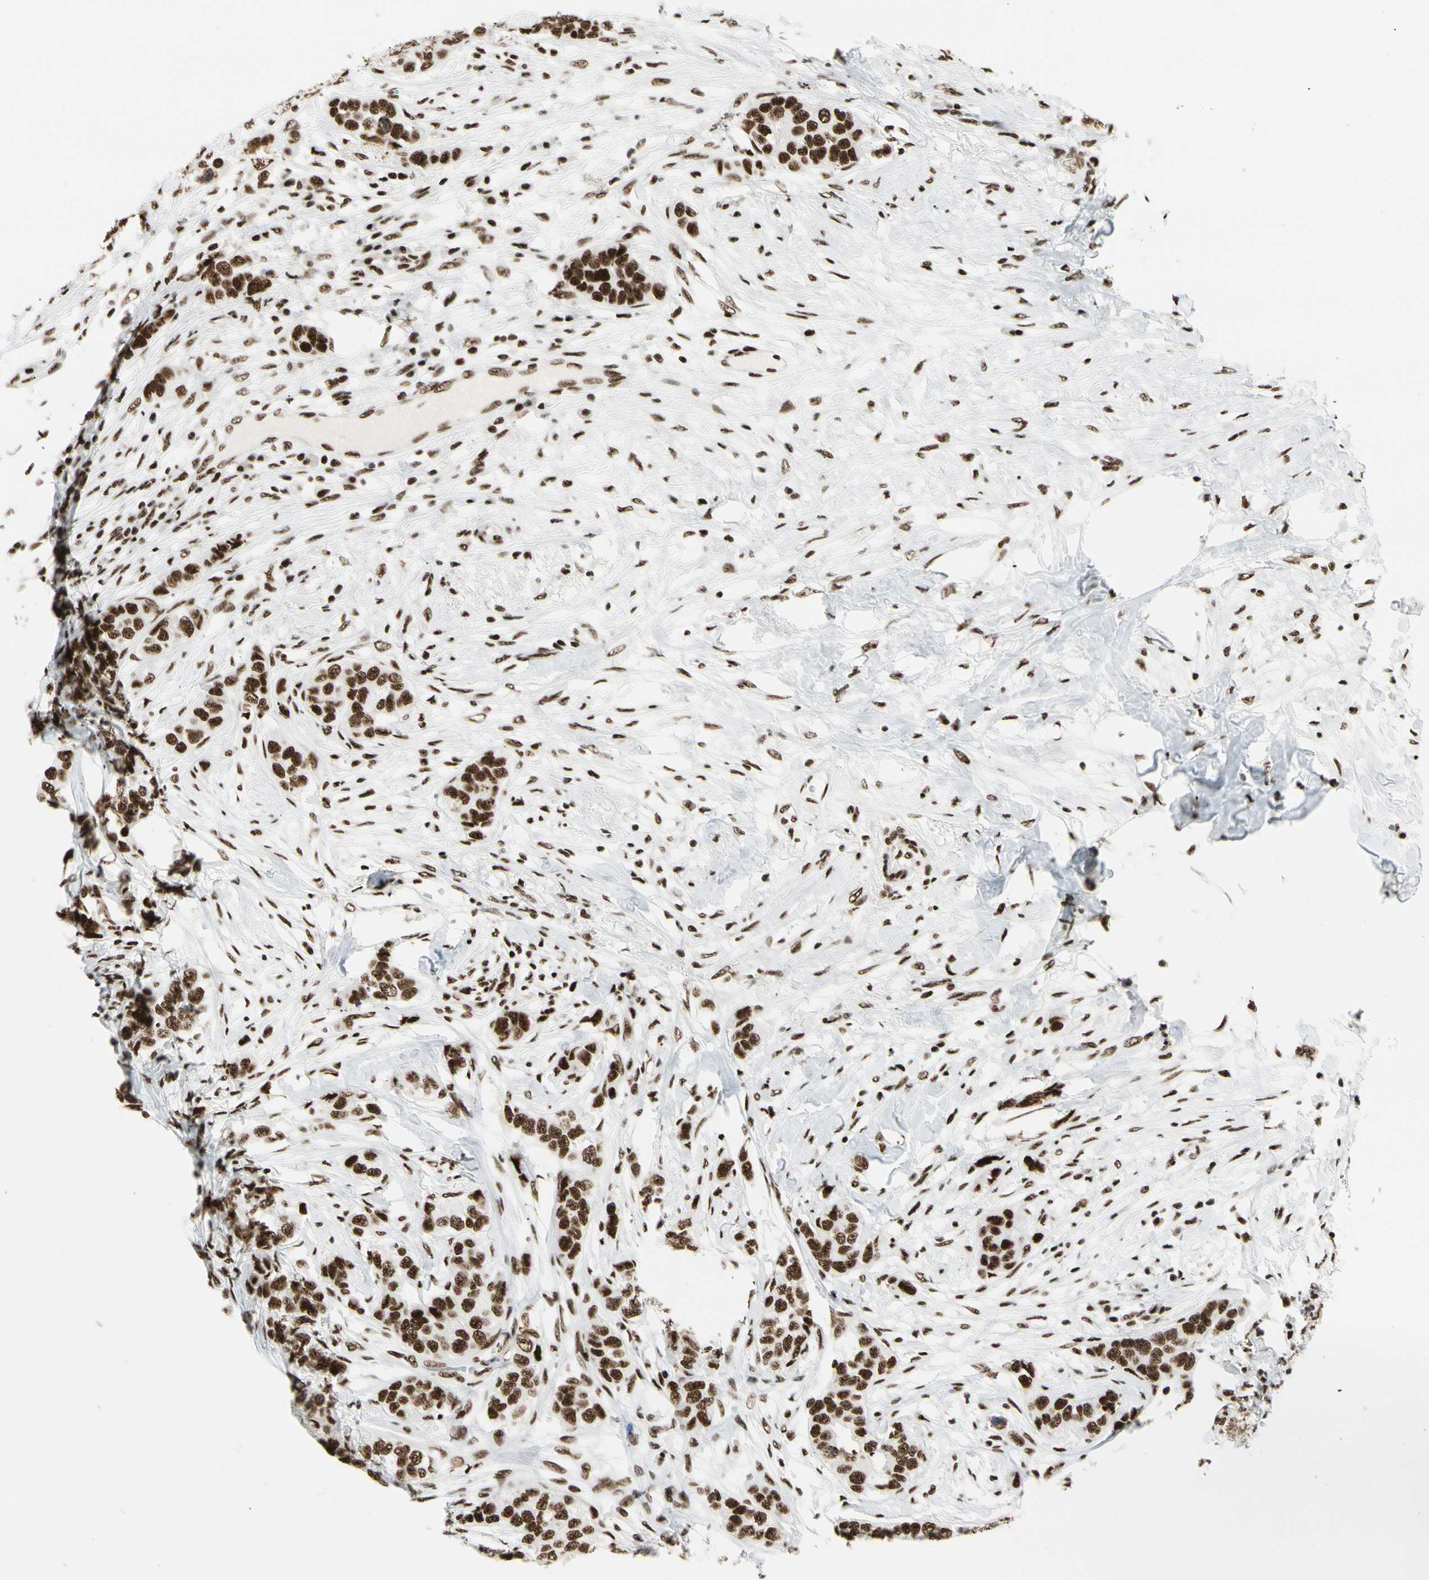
{"staining": {"intensity": "strong", "quantity": ">75%", "location": "nuclear"}, "tissue": "breast cancer", "cell_type": "Tumor cells", "image_type": "cancer", "snomed": [{"axis": "morphology", "description": "Duct carcinoma"}, {"axis": "topography", "description": "Breast"}], "caption": "Infiltrating ductal carcinoma (breast) stained with immunohistochemistry (IHC) displays strong nuclear staining in approximately >75% of tumor cells.", "gene": "CCAR1", "patient": {"sex": "female", "age": 50}}